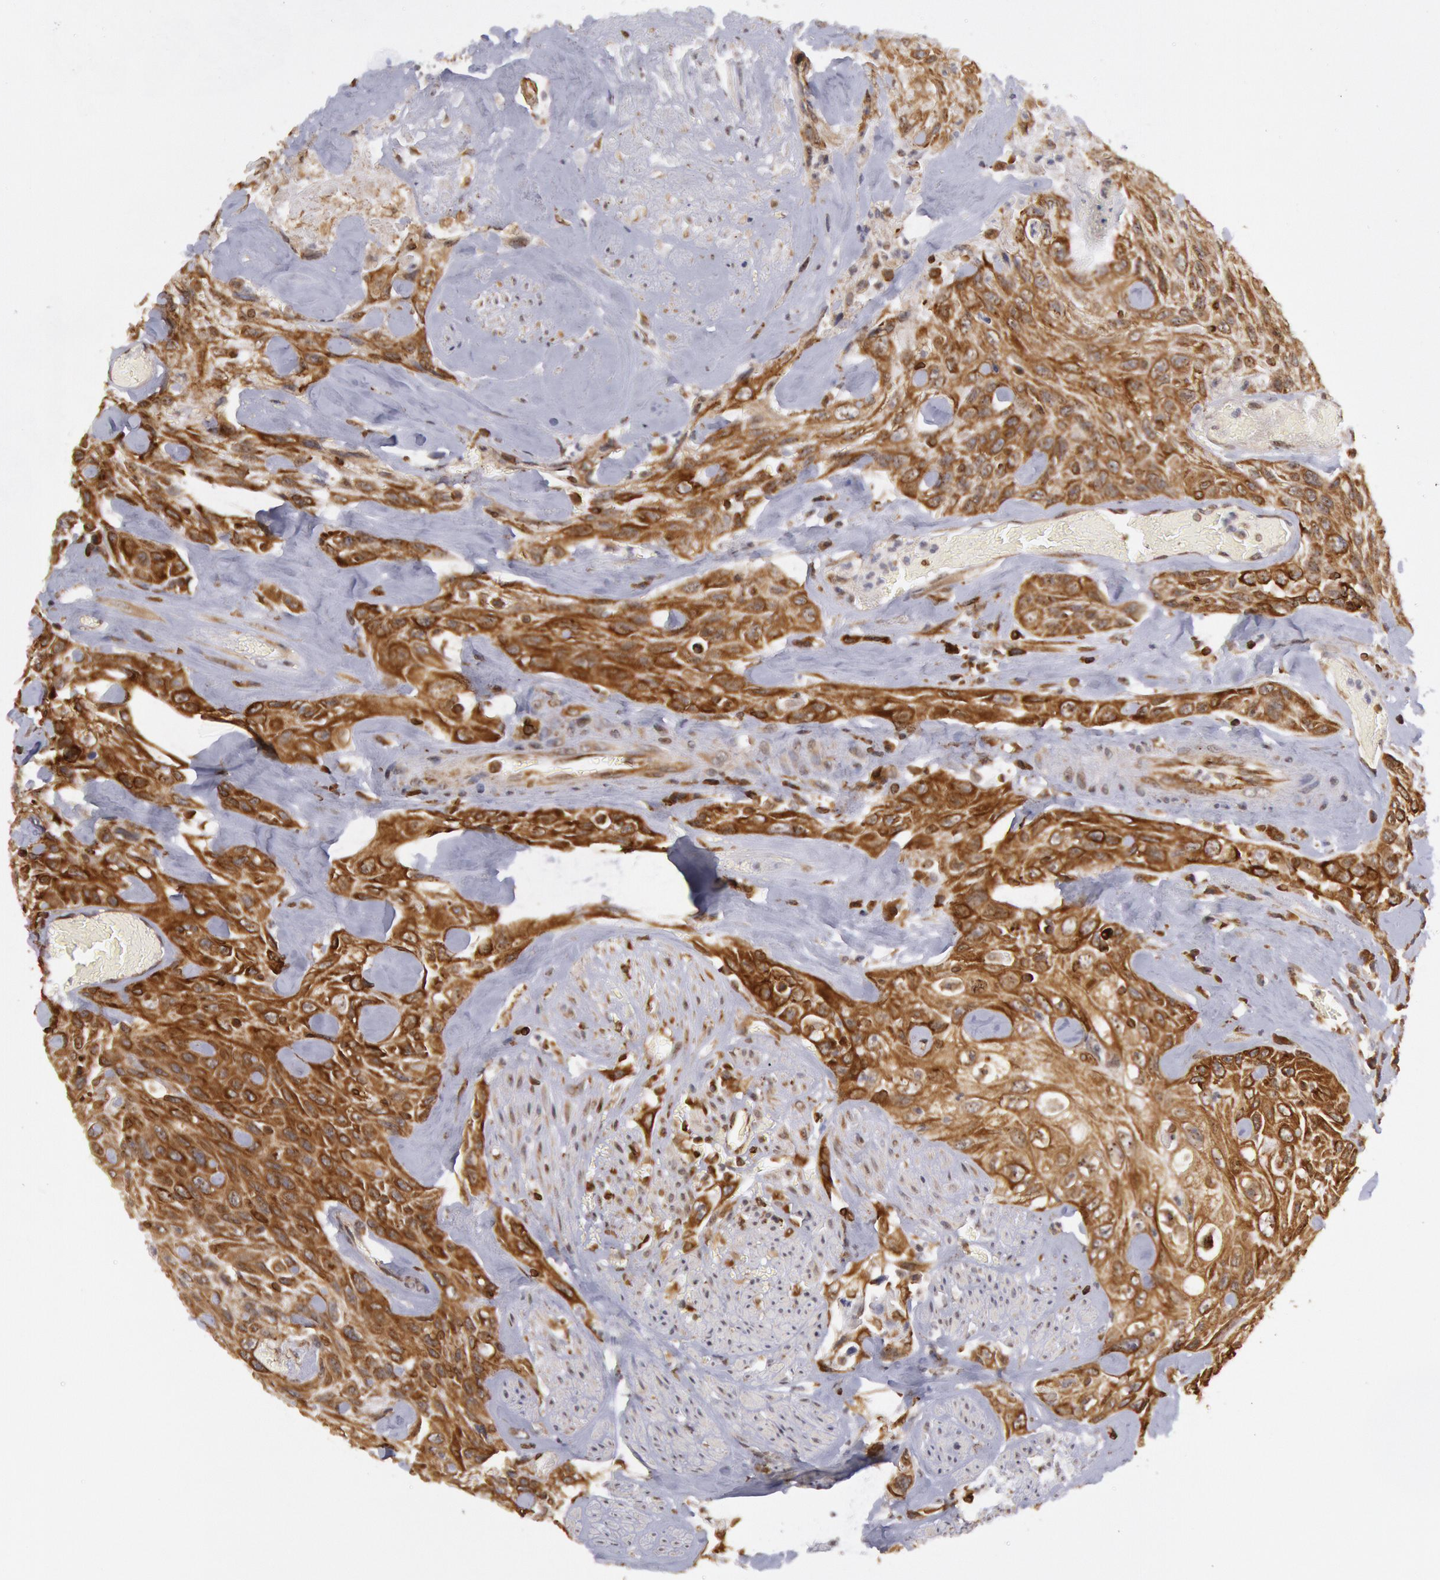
{"staining": {"intensity": "moderate", "quantity": ">75%", "location": "cytoplasmic/membranous"}, "tissue": "urothelial cancer", "cell_type": "Tumor cells", "image_type": "cancer", "snomed": [{"axis": "morphology", "description": "Urothelial carcinoma, High grade"}, {"axis": "topography", "description": "Urinary bladder"}], "caption": "Urothelial carcinoma (high-grade) stained with immunohistochemistry shows moderate cytoplasmic/membranous staining in about >75% of tumor cells. (DAB IHC, brown staining for protein, blue staining for nuclei).", "gene": "TAP2", "patient": {"sex": "female", "age": 84}}